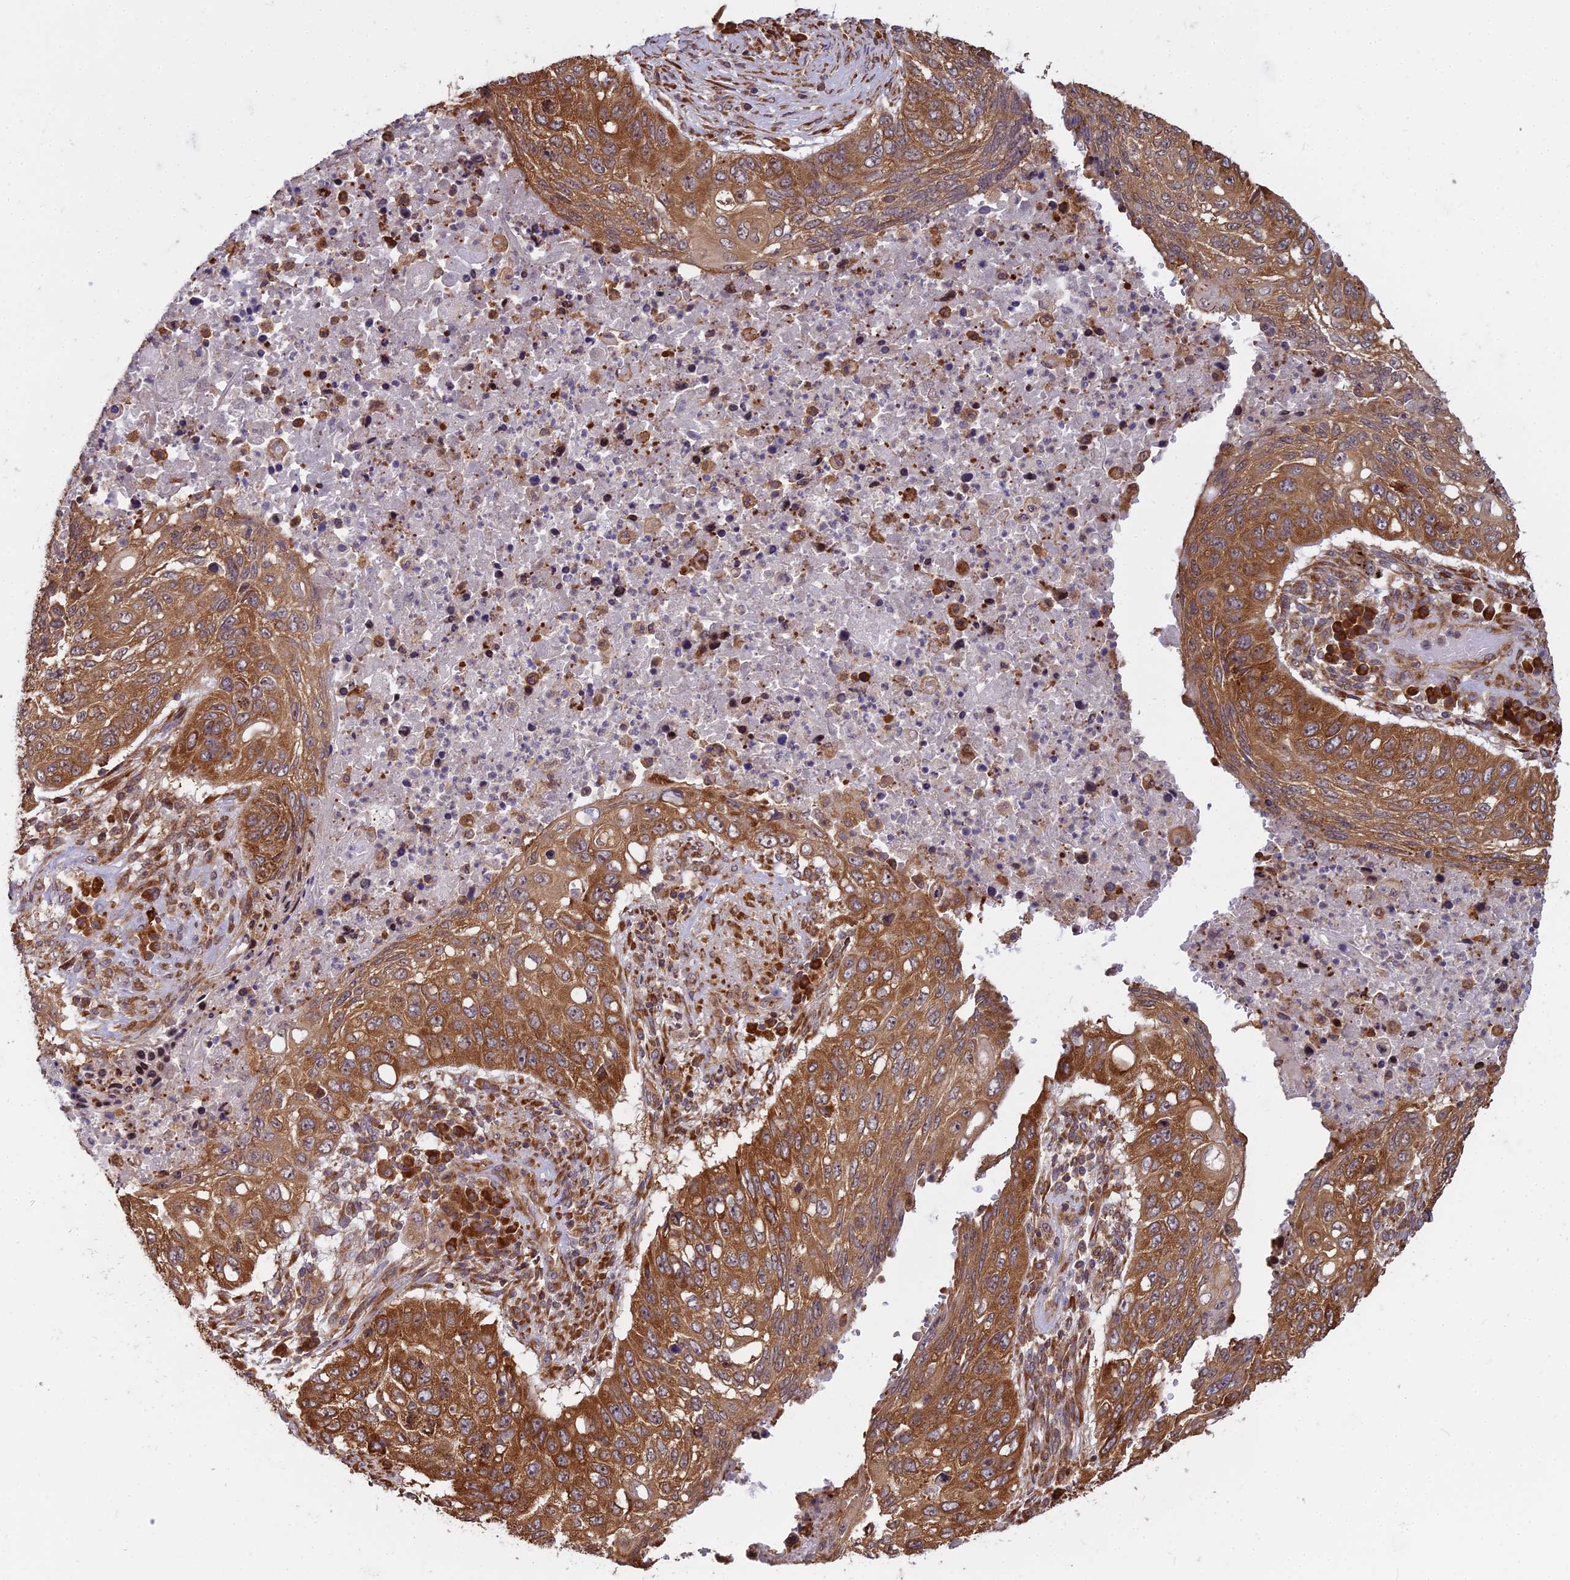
{"staining": {"intensity": "moderate", "quantity": ">75%", "location": "cytoplasmic/membranous"}, "tissue": "lung cancer", "cell_type": "Tumor cells", "image_type": "cancer", "snomed": [{"axis": "morphology", "description": "Squamous cell carcinoma, NOS"}, {"axis": "topography", "description": "Lung"}], "caption": "Moderate cytoplasmic/membranous positivity for a protein is identified in about >75% of tumor cells of squamous cell carcinoma (lung) using immunohistochemistry.", "gene": "RPL26", "patient": {"sex": "female", "age": 63}}